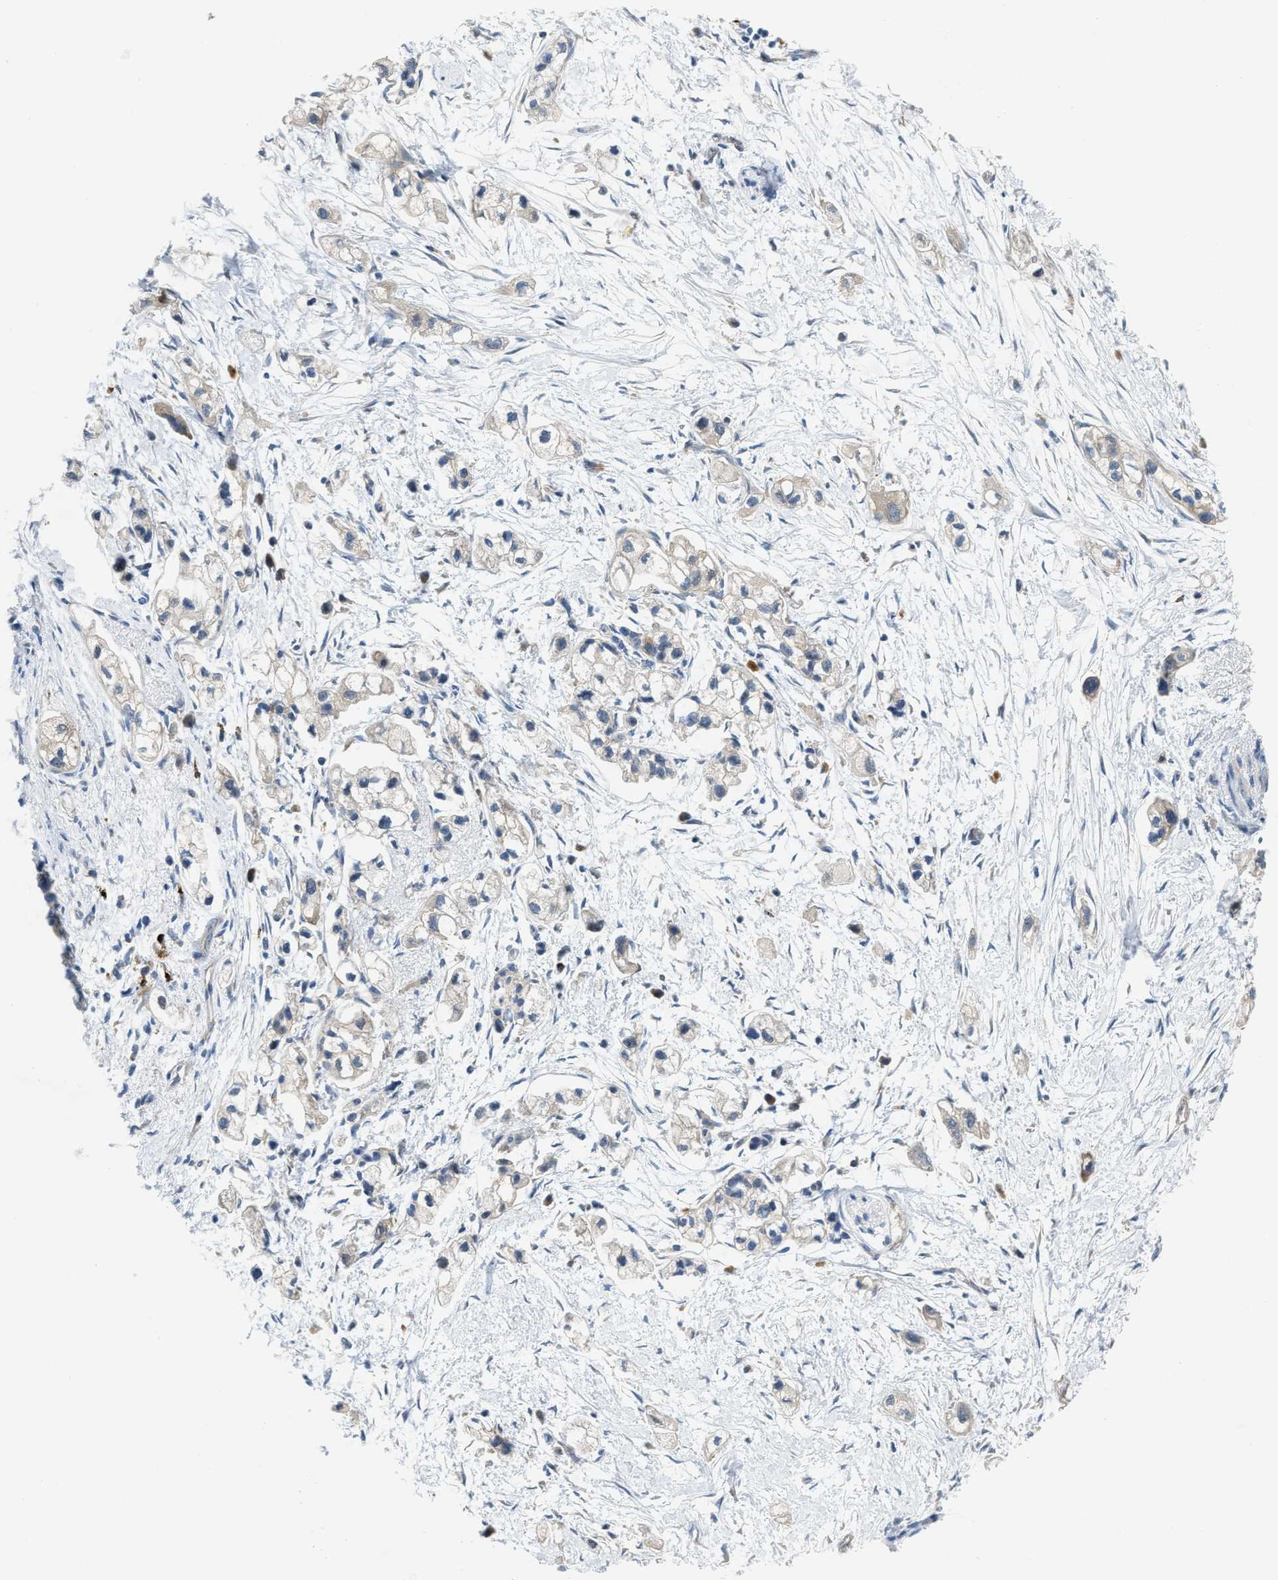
{"staining": {"intensity": "negative", "quantity": "none", "location": "none"}, "tissue": "pancreatic cancer", "cell_type": "Tumor cells", "image_type": "cancer", "snomed": [{"axis": "morphology", "description": "Adenocarcinoma, NOS"}, {"axis": "topography", "description": "Pancreas"}], "caption": "Image shows no protein expression in tumor cells of pancreatic cancer tissue.", "gene": "KLHDC10", "patient": {"sex": "male", "age": 74}}